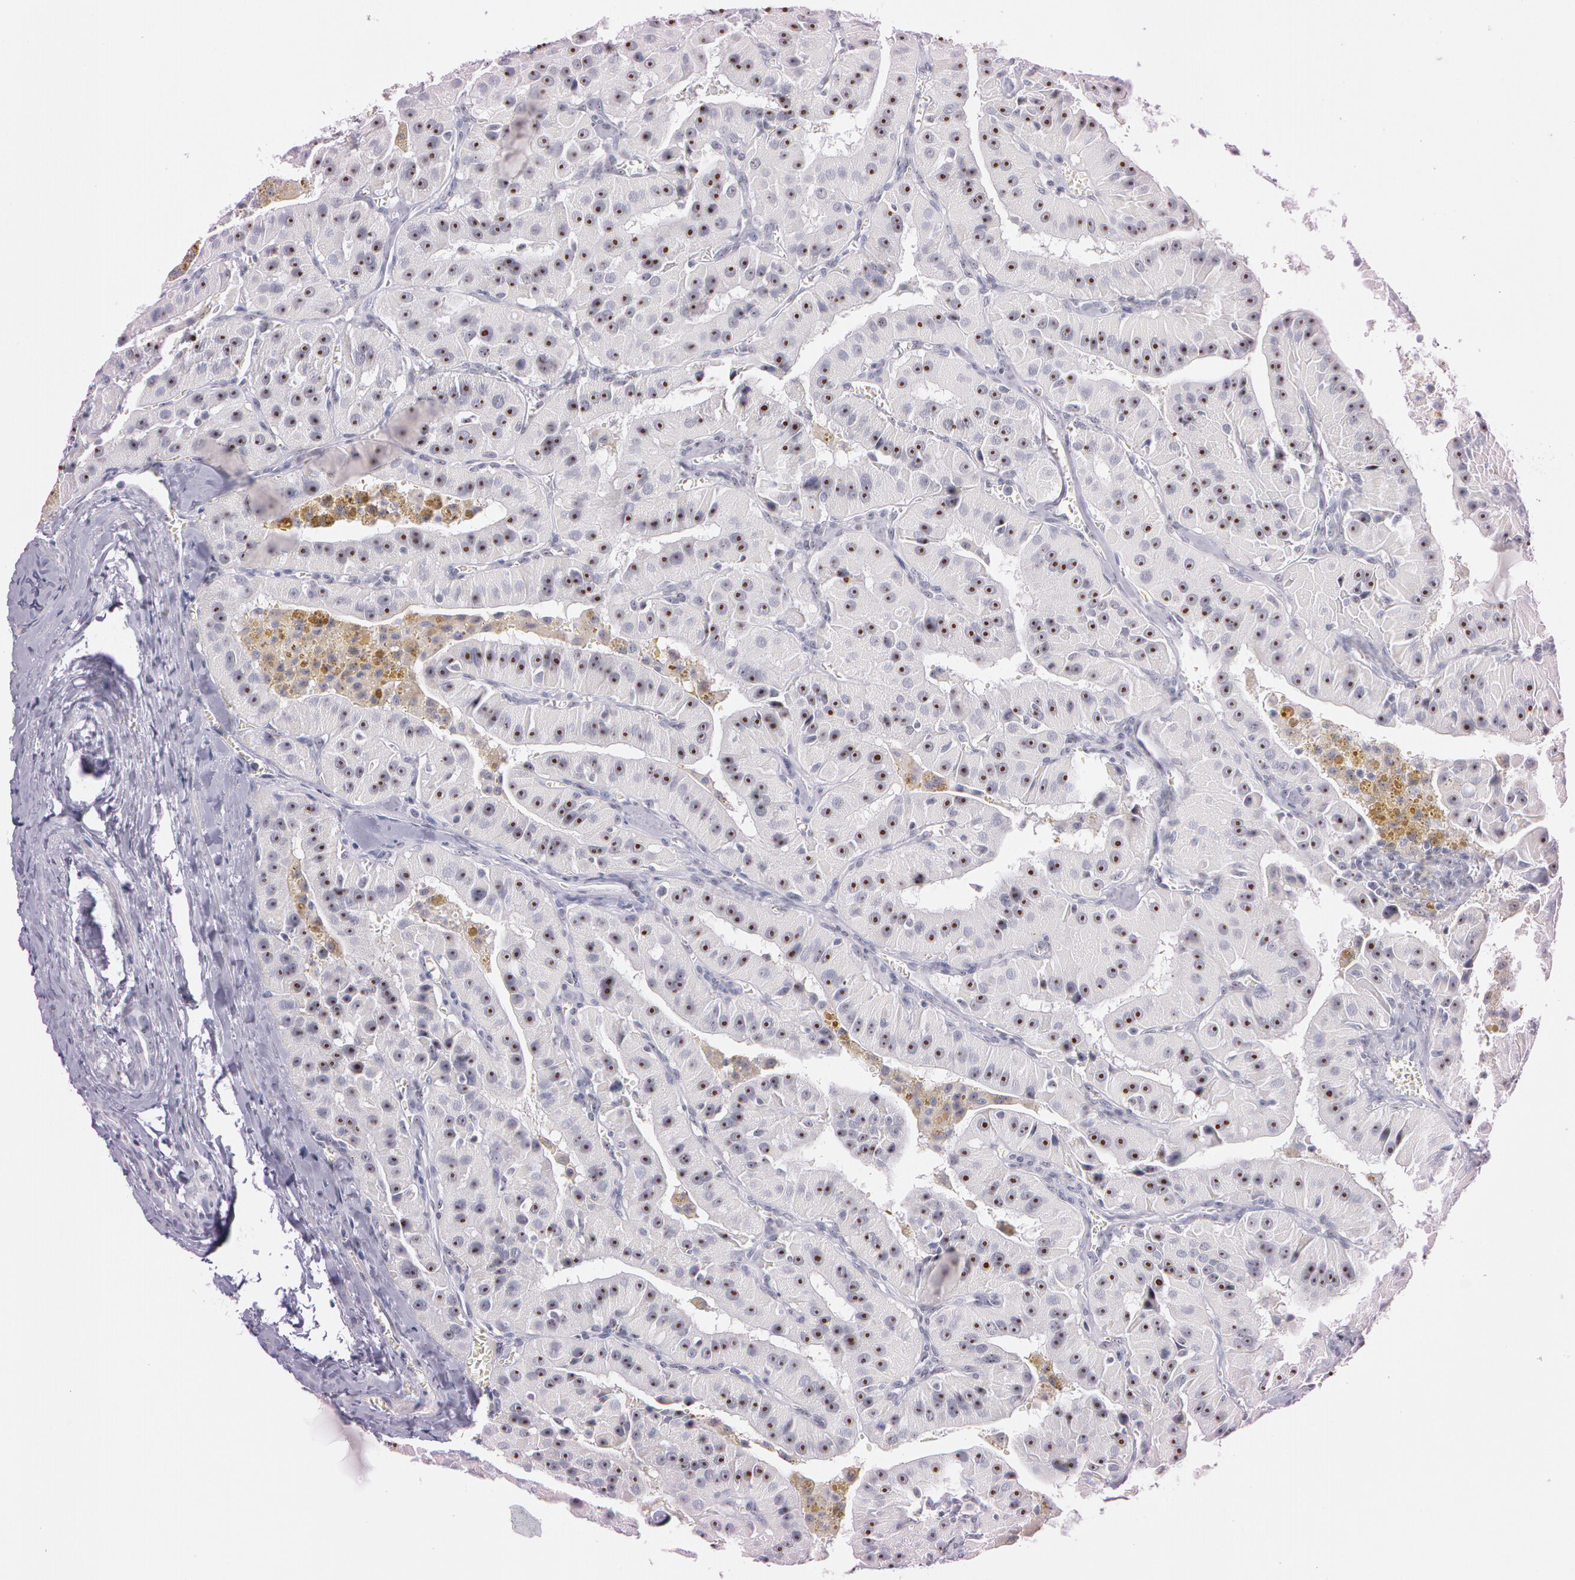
{"staining": {"intensity": "strong", "quantity": ">75%", "location": "nuclear"}, "tissue": "thyroid cancer", "cell_type": "Tumor cells", "image_type": "cancer", "snomed": [{"axis": "morphology", "description": "Carcinoma, NOS"}, {"axis": "topography", "description": "Thyroid gland"}], "caption": "Strong nuclear expression for a protein is present in about >75% of tumor cells of thyroid carcinoma using immunohistochemistry.", "gene": "FBL", "patient": {"sex": "male", "age": 76}}